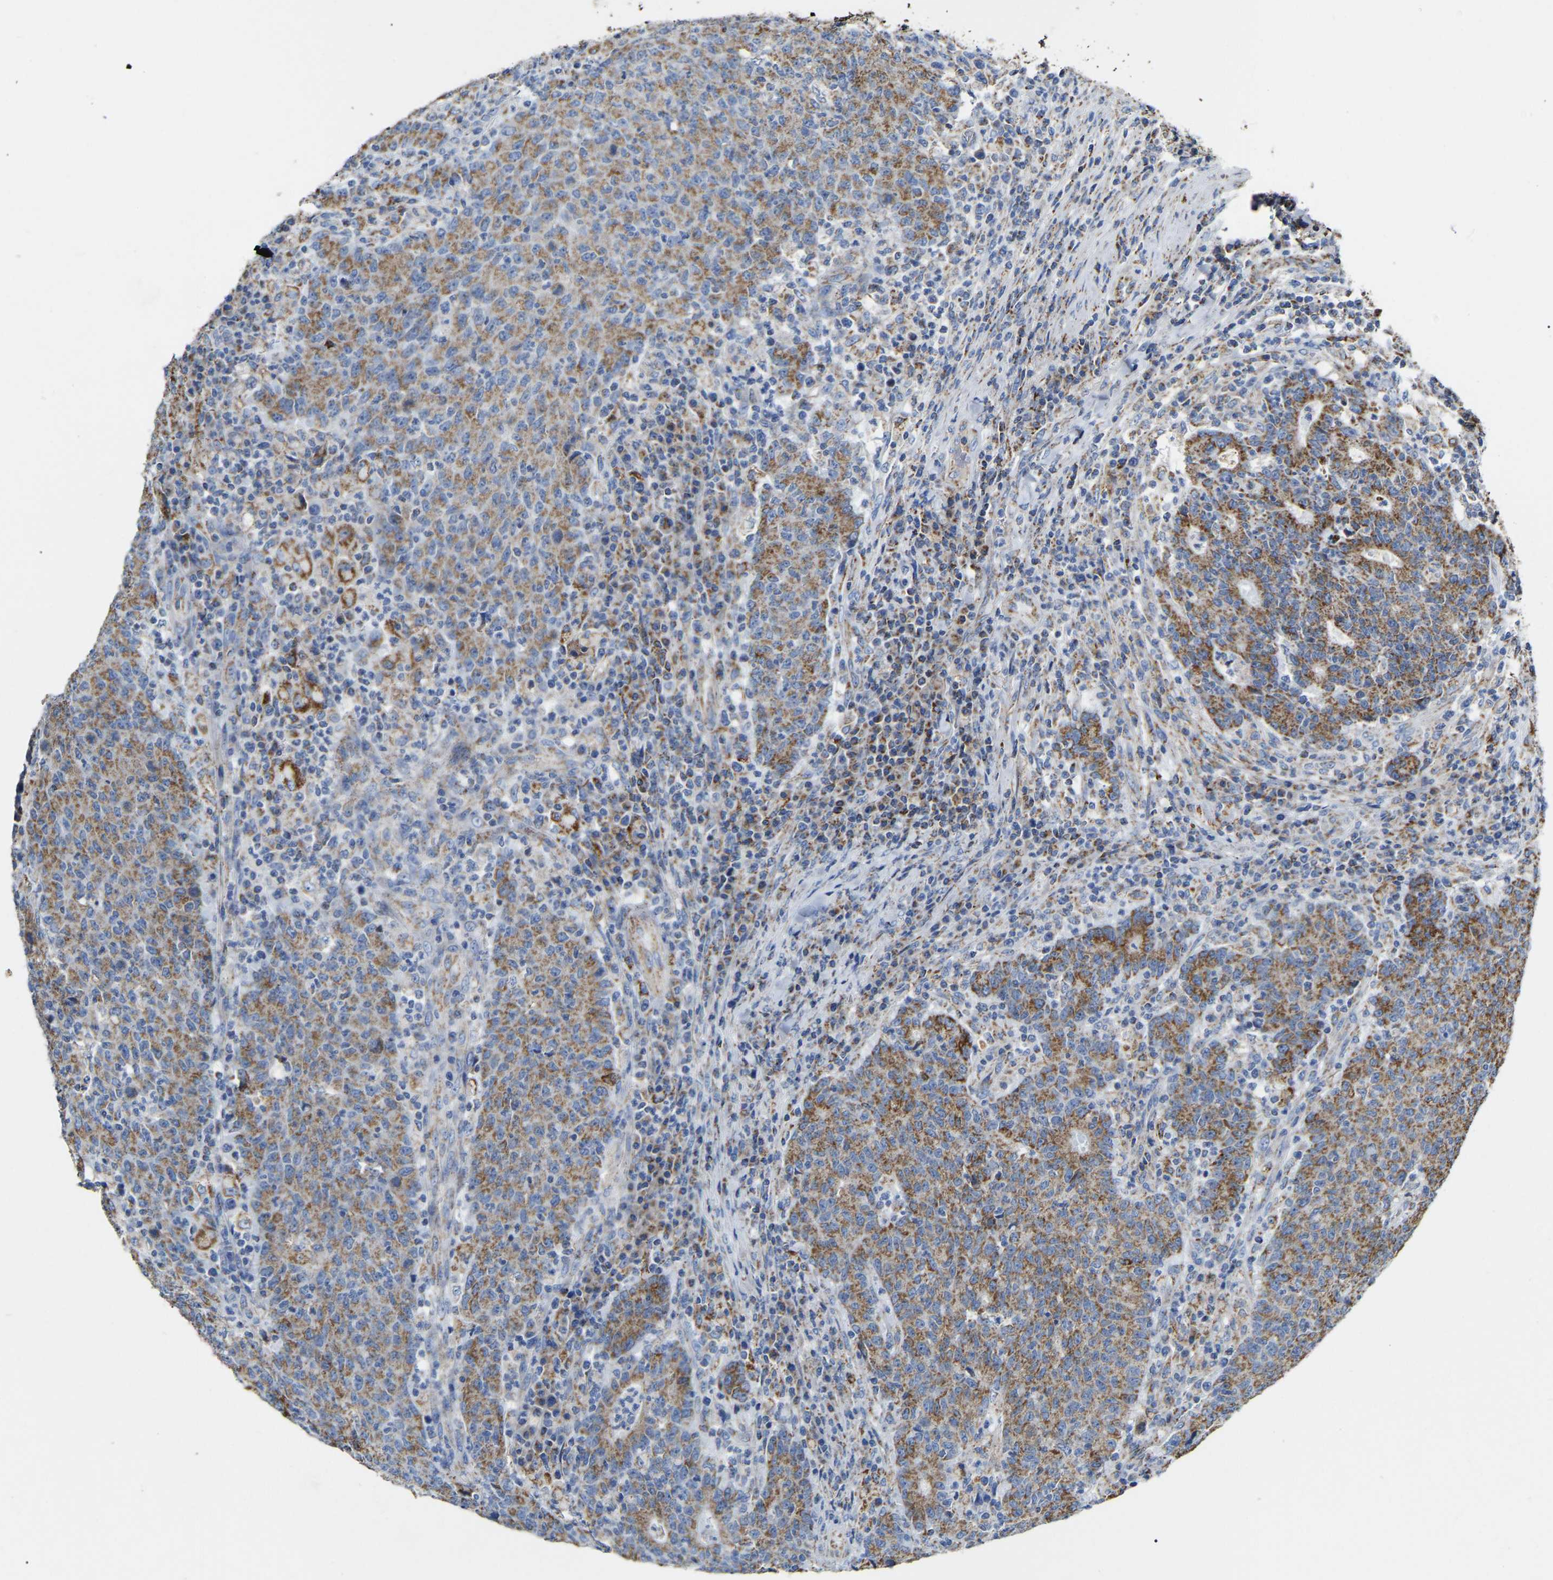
{"staining": {"intensity": "weak", "quantity": ">75%", "location": "cytoplasmic/membranous"}, "tissue": "colorectal cancer", "cell_type": "Tumor cells", "image_type": "cancer", "snomed": [{"axis": "morphology", "description": "Adenocarcinoma, NOS"}, {"axis": "topography", "description": "Colon"}], "caption": "This histopathology image shows colorectal cancer stained with immunohistochemistry to label a protein in brown. The cytoplasmic/membranous of tumor cells show weak positivity for the protein. Nuclei are counter-stained blue.", "gene": "HIBADH", "patient": {"sex": "female", "age": 75}}